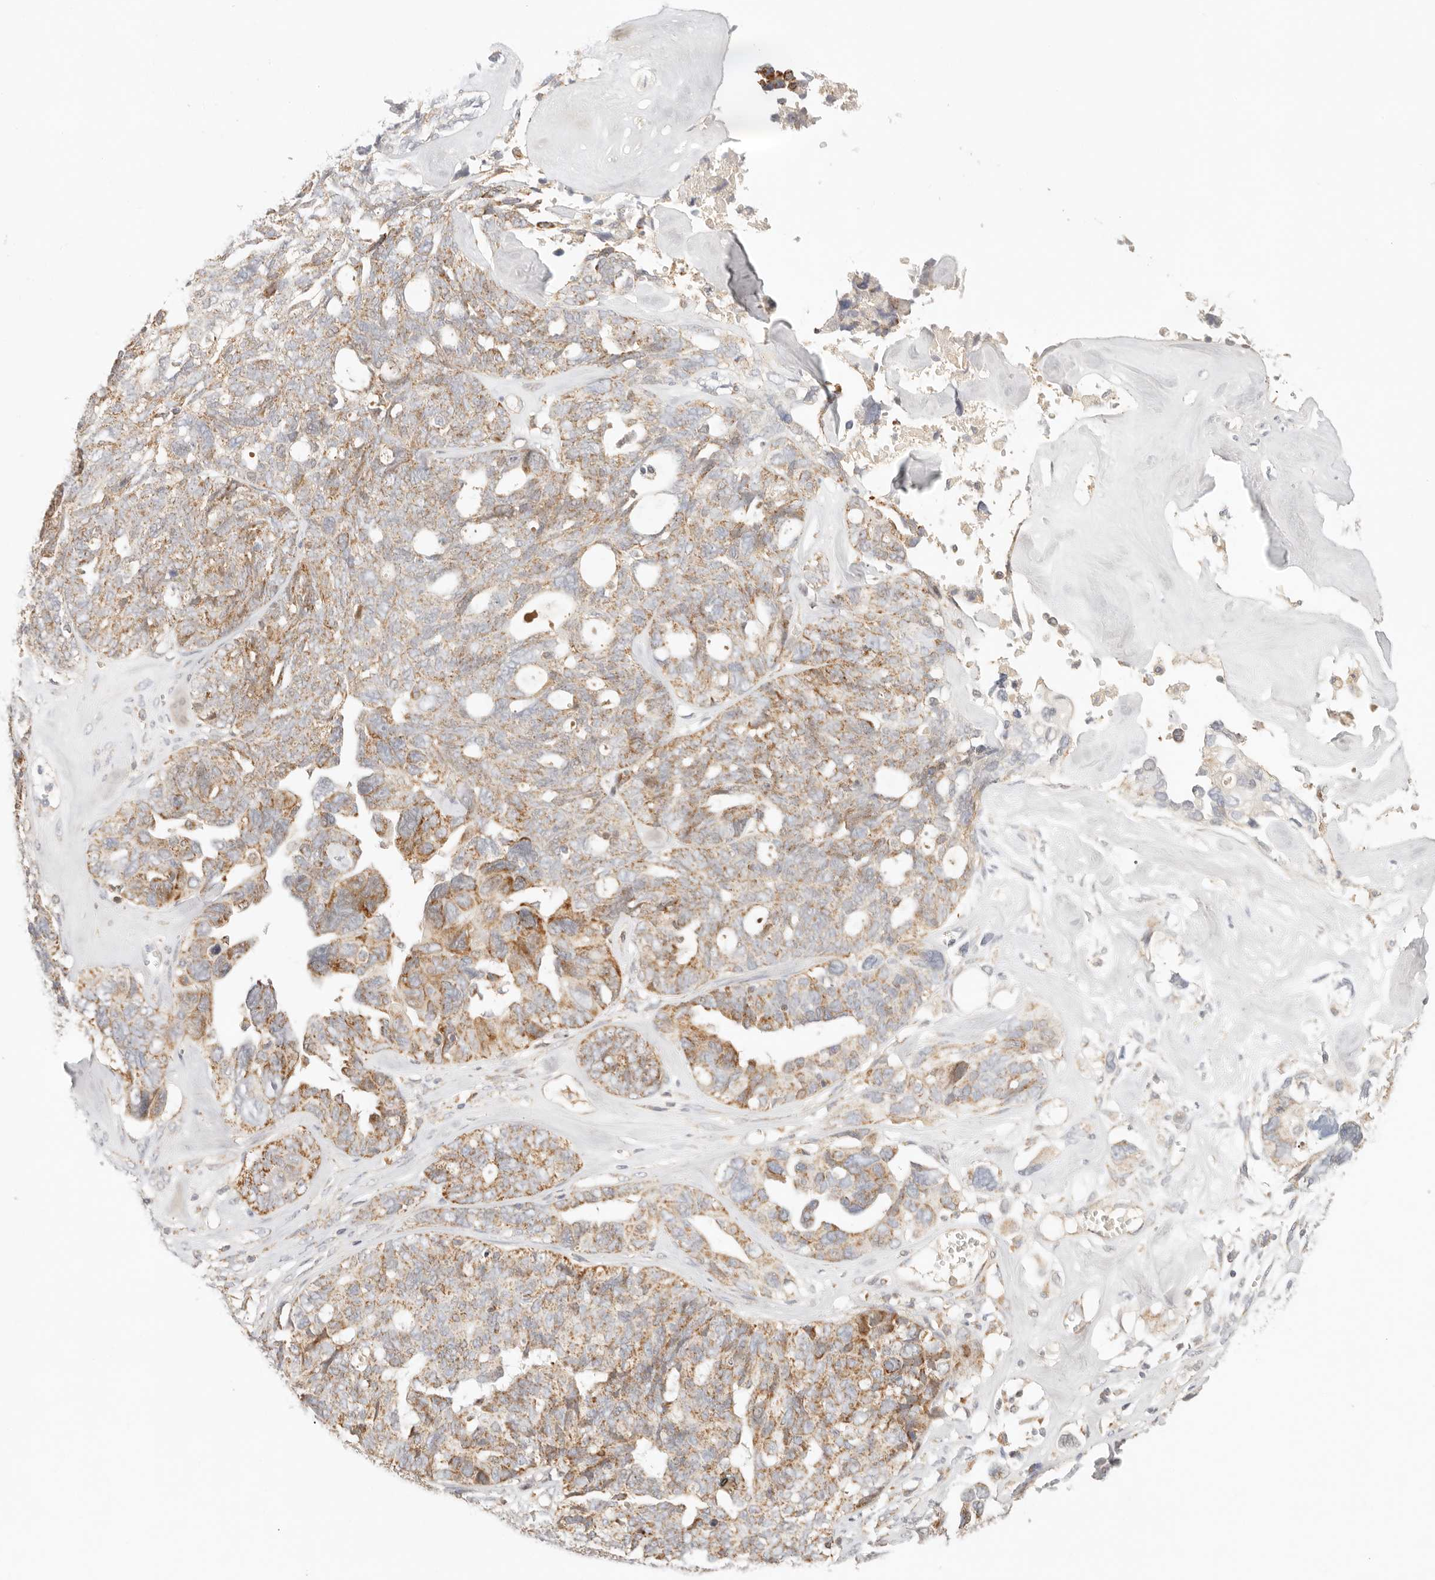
{"staining": {"intensity": "moderate", "quantity": ">75%", "location": "cytoplasmic/membranous"}, "tissue": "ovarian cancer", "cell_type": "Tumor cells", "image_type": "cancer", "snomed": [{"axis": "morphology", "description": "Cystadenocarcinoma, serous, NOS"}, {"axis": "topography", "description": "Ovary"}], "caption": "Immunohistochemical staining of serous cystadenocarcinoma (ovarian) displays medium levels of moderate cytoplasmic/membranous positivity in approximately >75% of tumor cells.", "gene": "COA6", "patient": {"sex": "female", "age": 79}}